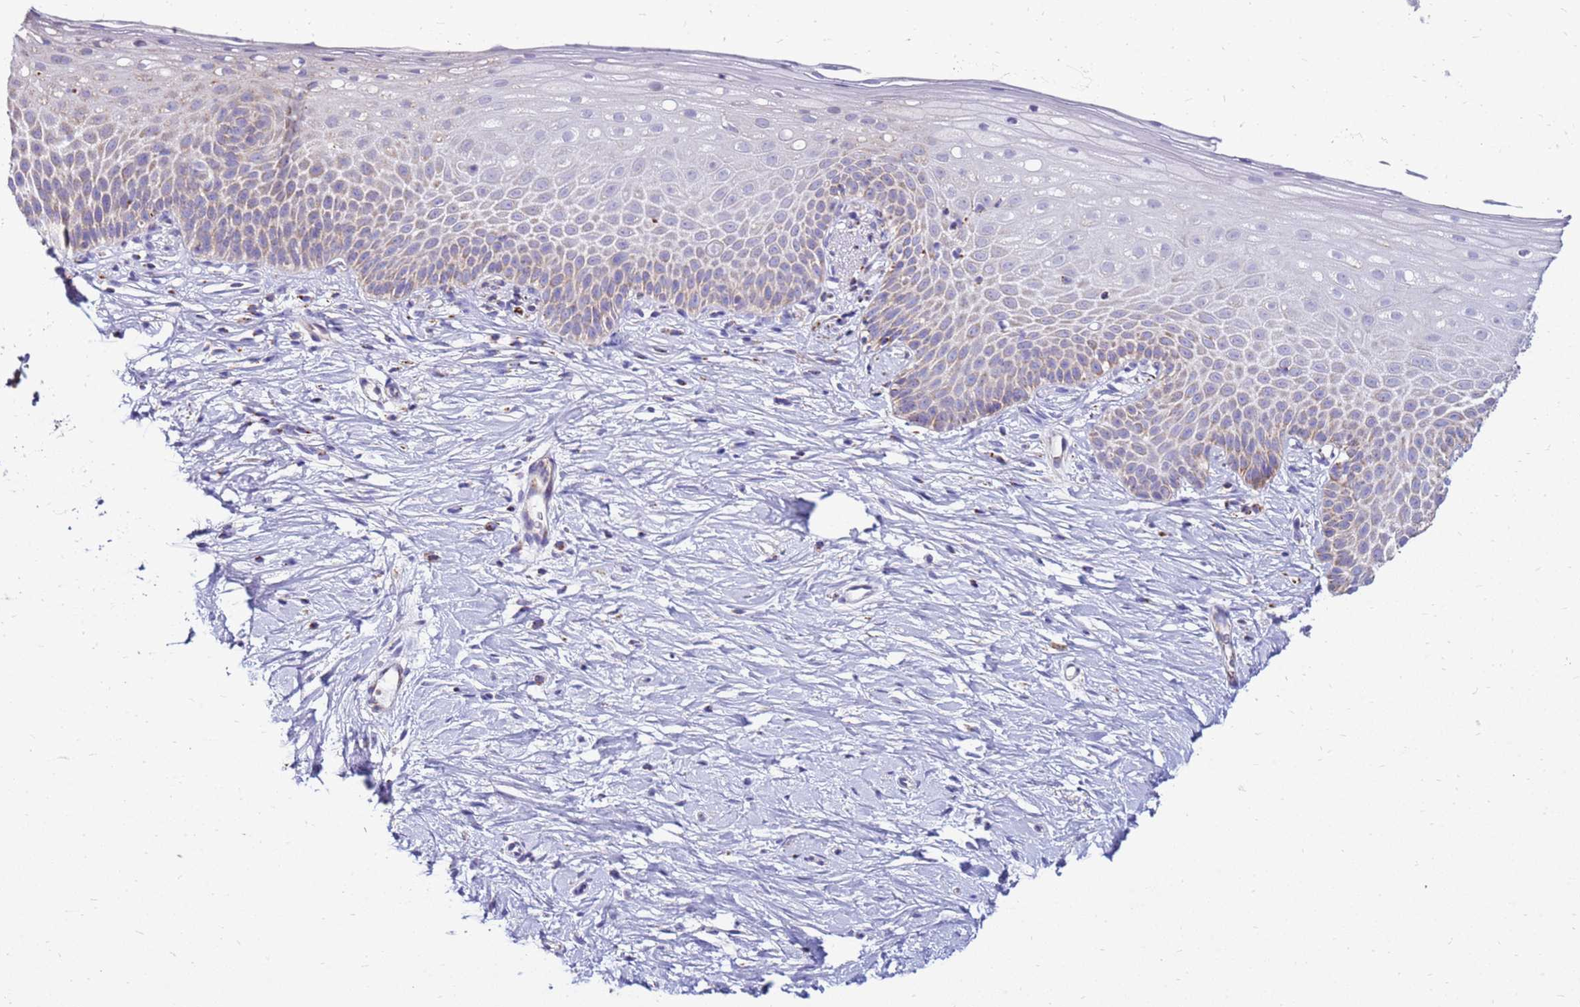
{"staining": {"intensity": "weak", "quantity": "25%-75%", "location": "cytoplasmic/membranous"}, "tissue": "cervix", "cell_type": "Glandular cells", "image_type": "normal", "snomed": [{"axis": "morphology", "description": "Normal tissue, NOS"}, {"axis": "topography", "description": "Cervix"}], "caption": "Glandular cells reveal weak cytoplasmic/membranous staining in about 25%-75% of cells in normal cervix.", "gene": "IGF1R", "patient": {"sex": "female", "age": 57}}